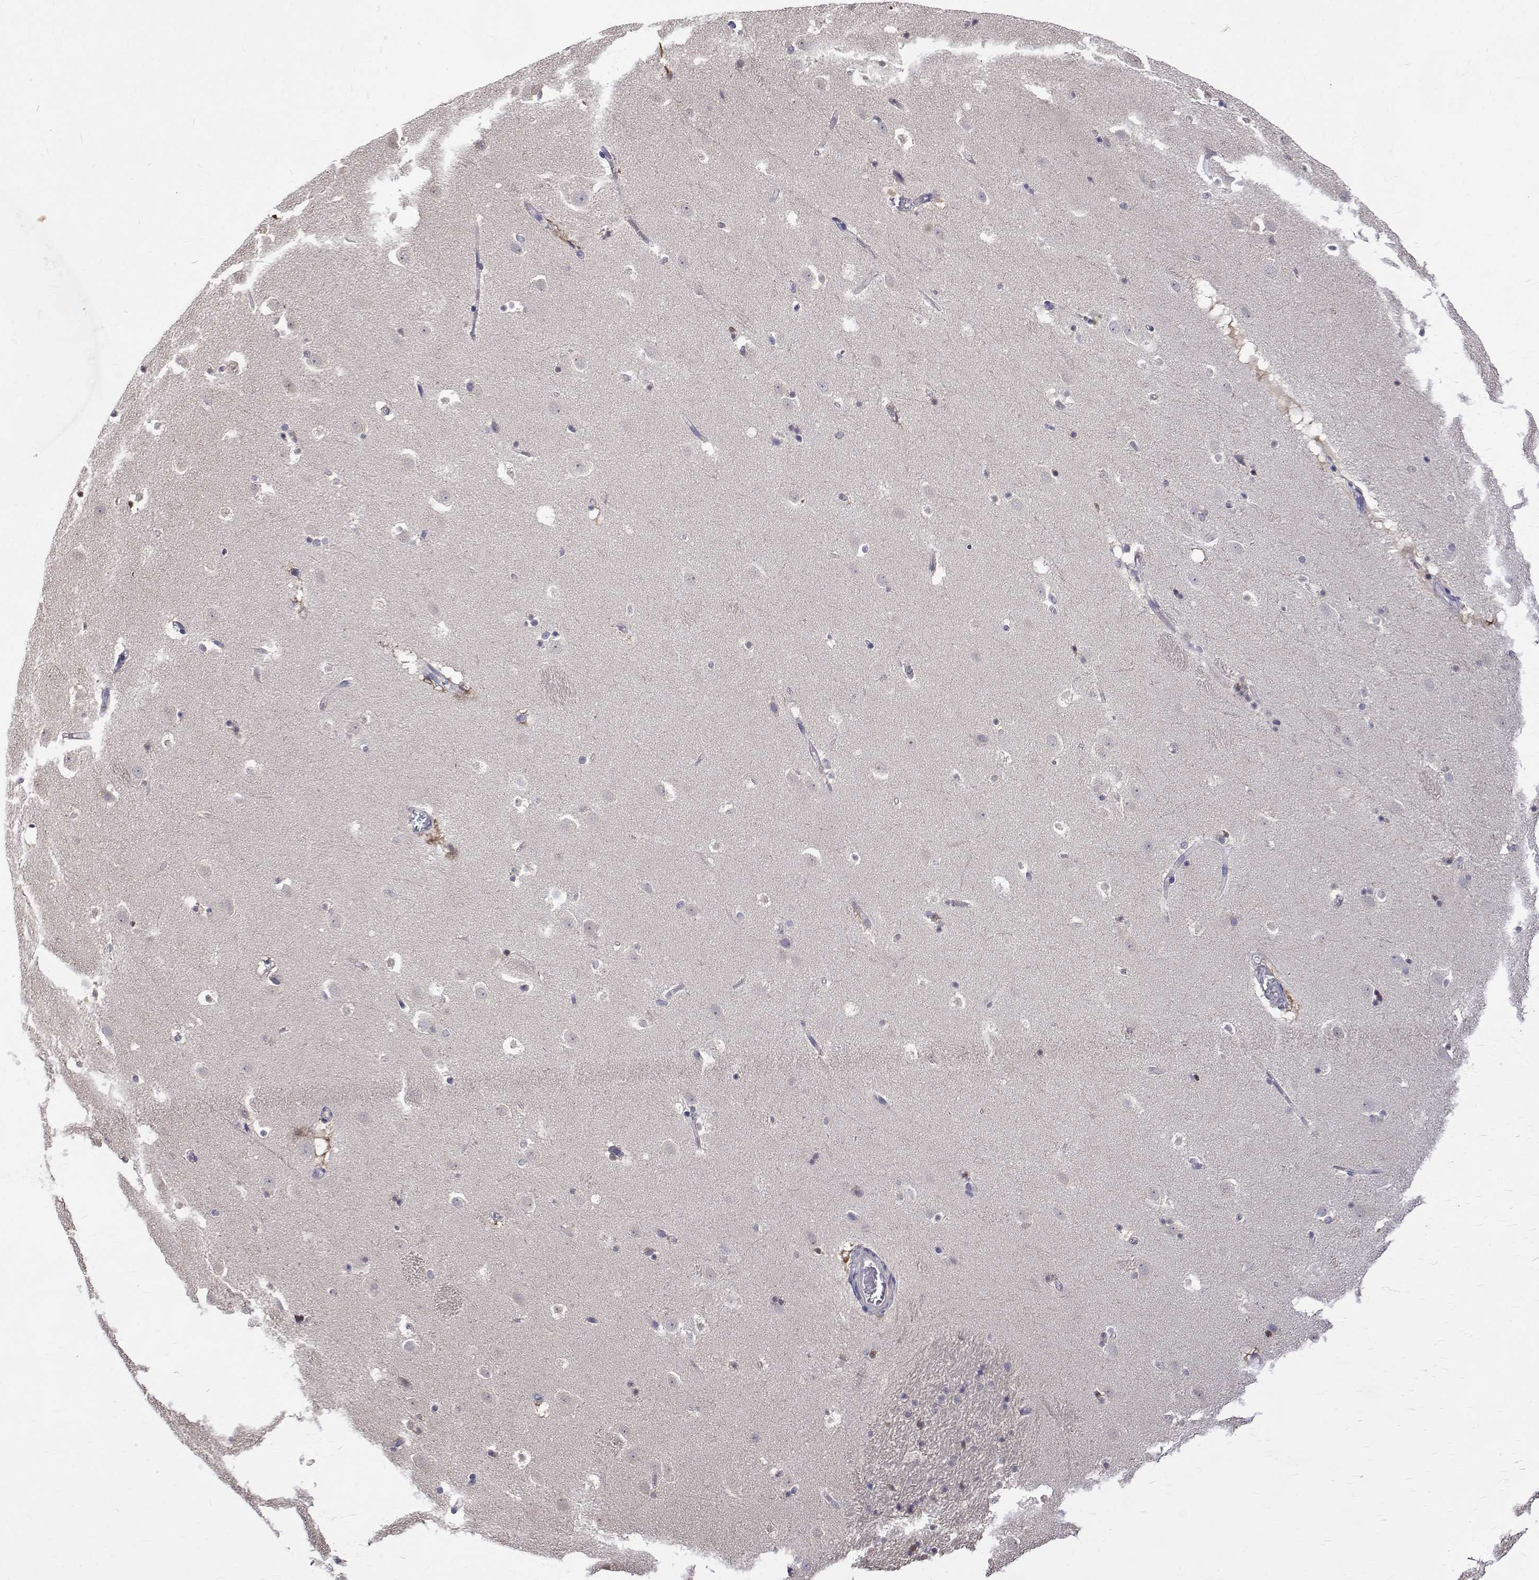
{"staining": {"intensity": "negative", "quantity": "none", "location": "none"}, "tissue": "caudate", "cell_type": "Glial cells", "image_type": "normal", "snomed": [{"axis": "morphology", "description": "Normal tissue, NOS"}, {"axis": "topography", "description": "Lateral ventricle wall"}], "caption": "Human caudate stained for a protein using immunohistochemistry demonstrates no staining in glial cells.", "gene": "PADI1", "patient": {"sex": "male", "age": 37}}